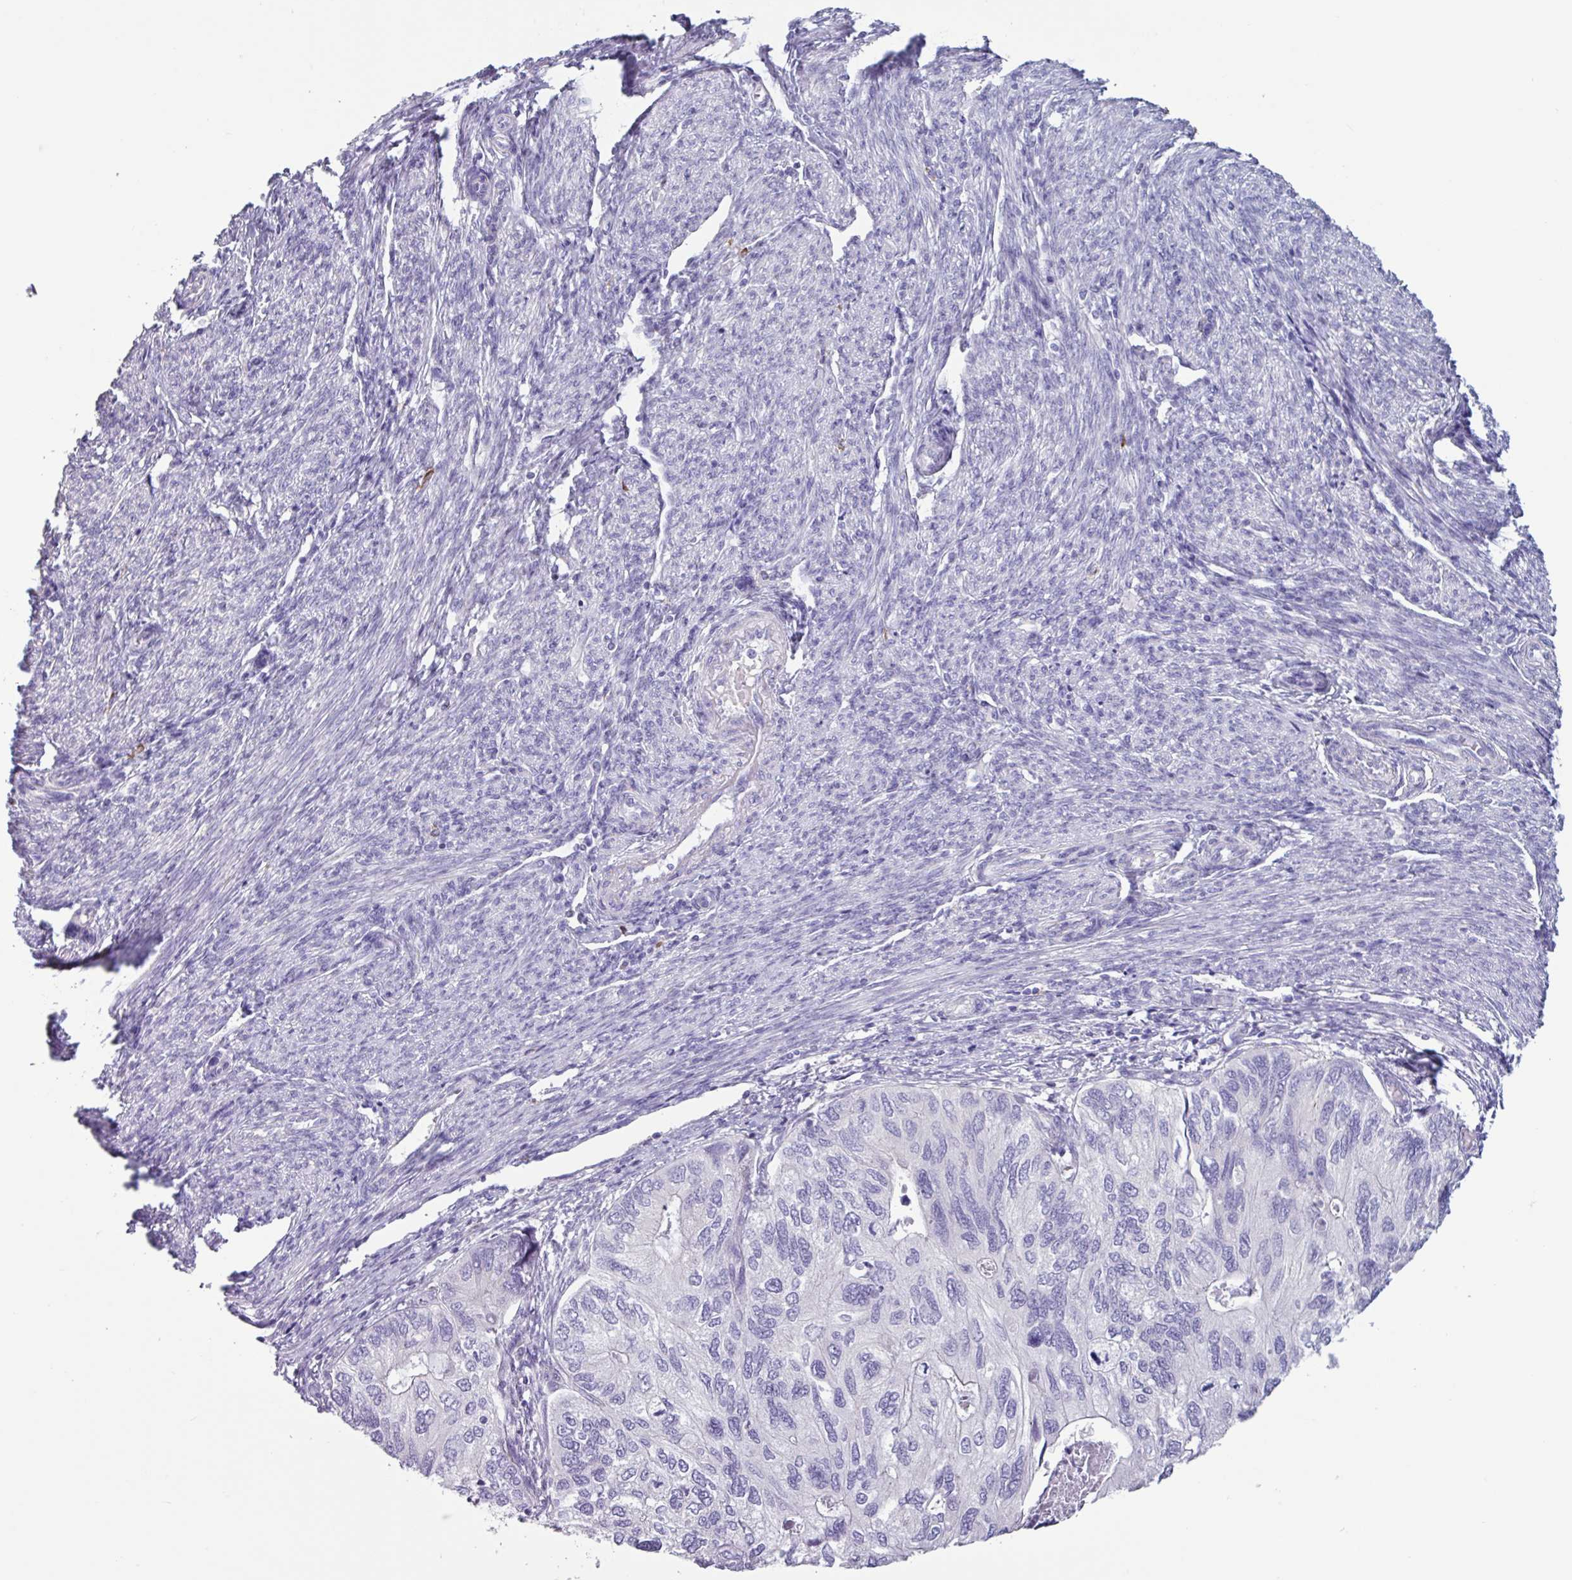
{"staining": {"intensity": "negative", "quantity": "none", "location": "none"}, "tissue": "endometrial cancer", "cell_type": "Tumor cells", "image_type": "cancer", "snomed": [{"axis": "morphology", "description": "Carcinoma, NOS"}, {"axis": "topography", "description": "Uterus"}], "caption": "IHC photomicrograph of endometrial carcinoma stained for a protein (brown), which reveals no staining in tumor cells.", "gene": "ADGRE1", "patient": {"sex": "female", "age": 76}}